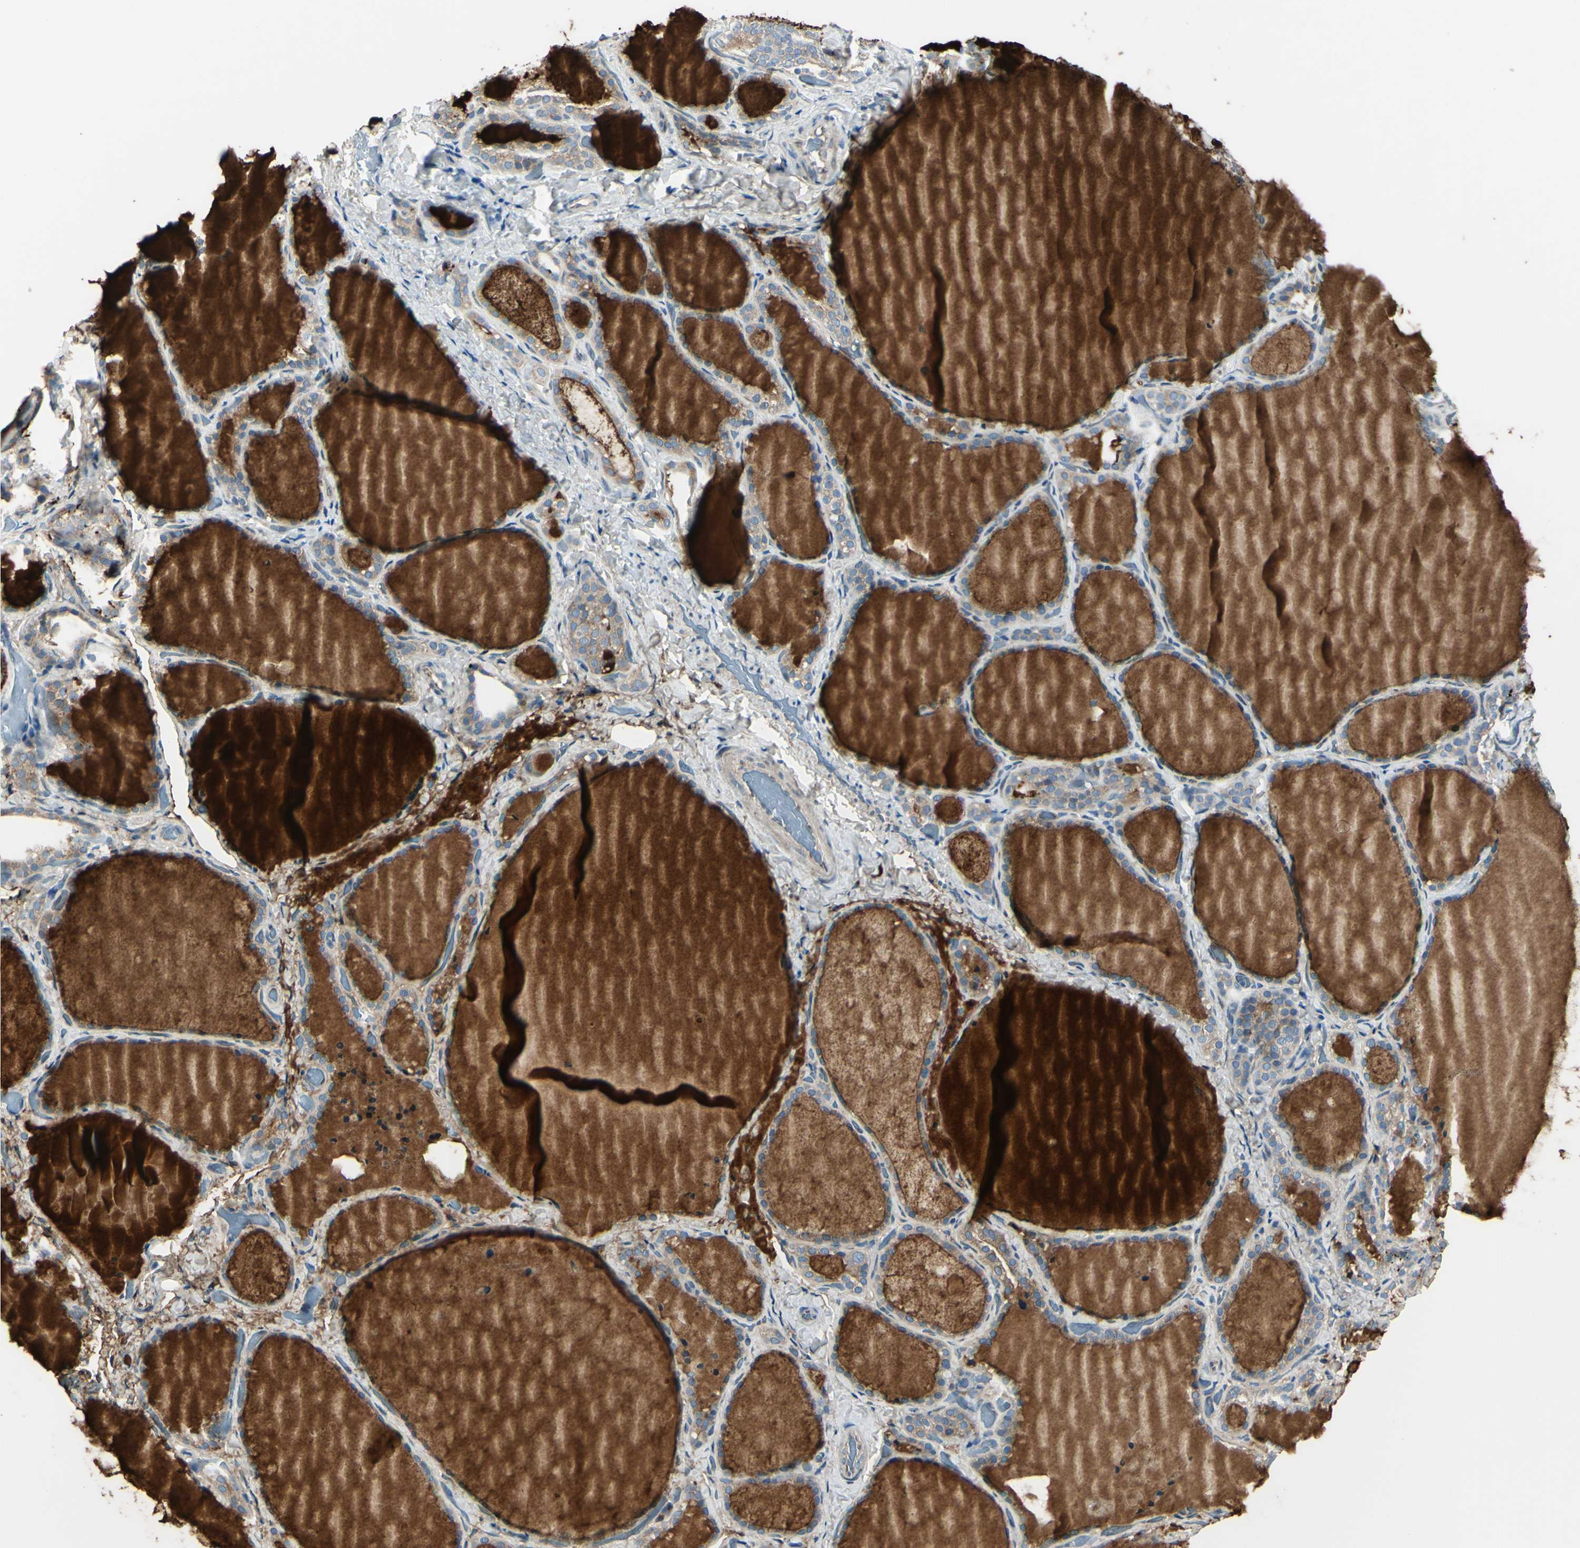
{"staining": {"intensity": "weak", "quantity": ">75%", "location": "cytoplasmic/membranous"}, "tissue": "thyroid gland", "cell_type": "Glandular cells", "image_type": "normal", "snomed": [{"axis": "morphology", "description": "Normal tissue, NOS"}, {"axis": "topography", "description": "Thyroid gland"}], "caption": "Immunohistochemical staining of unremarkable thyroid gland displays weak cytoplasmic/membranous protein expression in about >75% of glandular cells.", "gene": "SELENOS", "patient": {"sex": "female", "age": 44}}